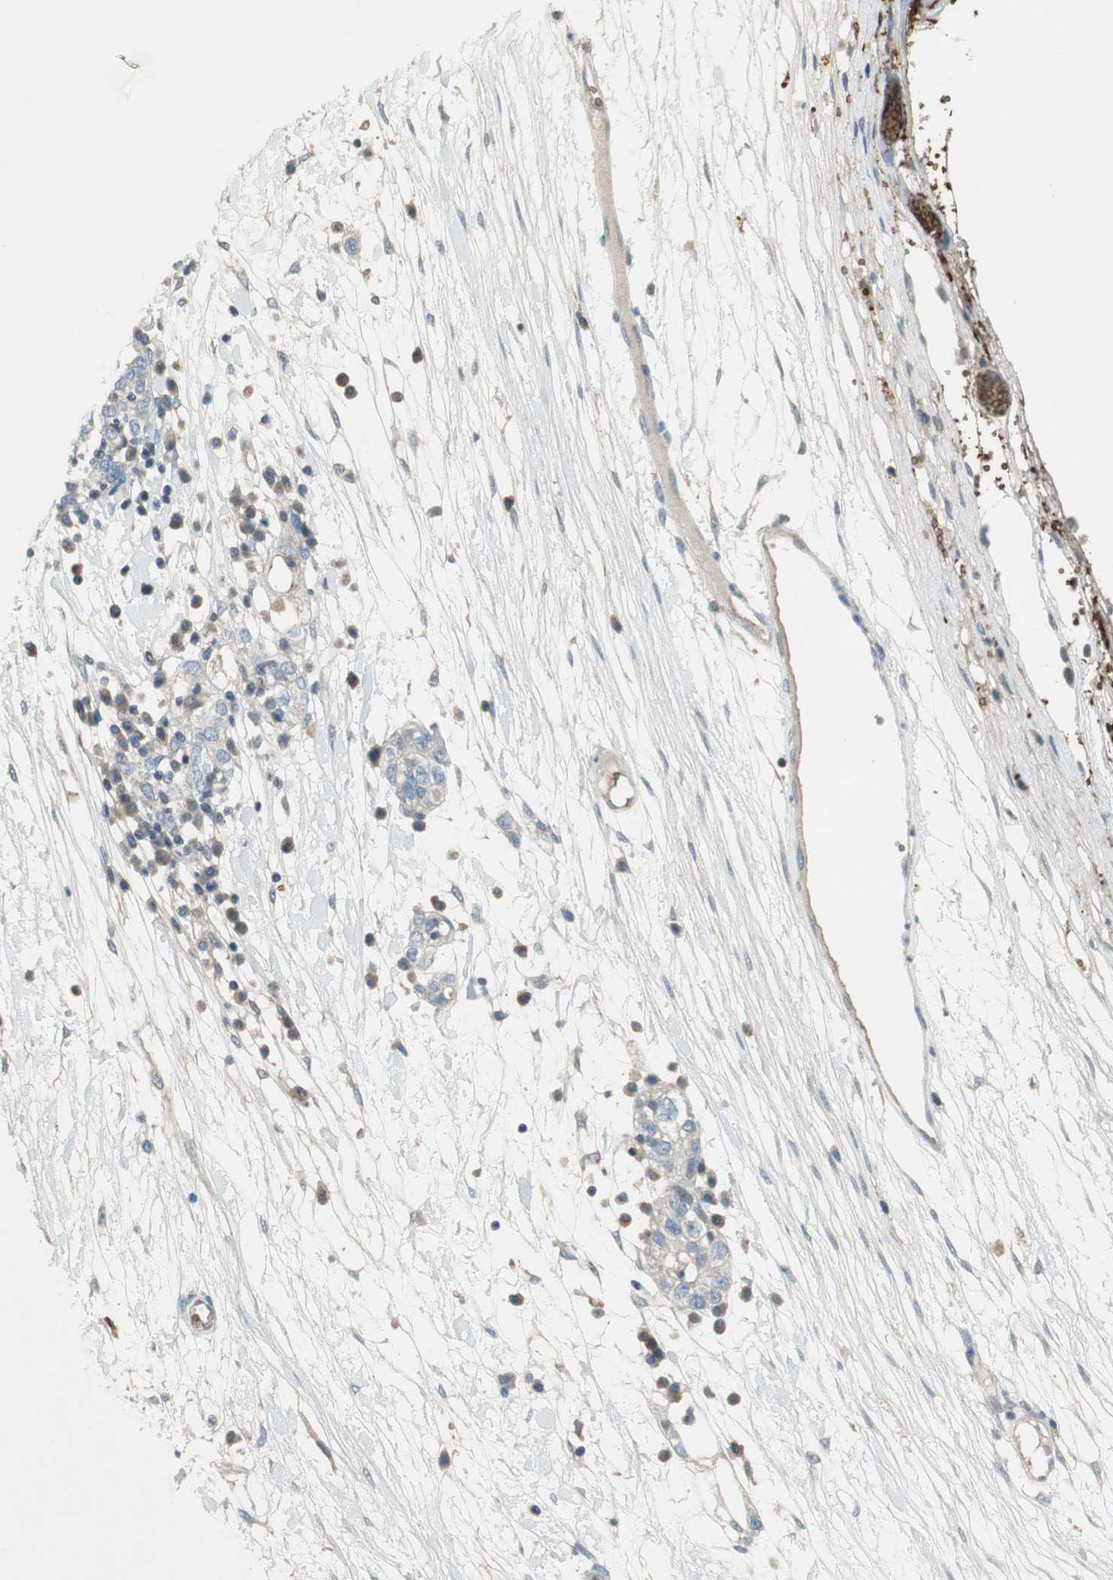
{"staining": {"intensity": "negative", "quantity": "none", "location": "none"}, "tissue": "ovarian cancer", "cell_type": "Tumor cells", "image_type": "cancer", "snomed": [{"axis": "morphology", "description": "Cystadenocarcinoma, serous, NOS"}, {"axis": "topography", "description": "Ovary"}], "caption": "Tumor cells are negative for protein expression in human ovarian cancer.", "gene": "GYPC", "patient": {"sex": "female", "age": 71}}